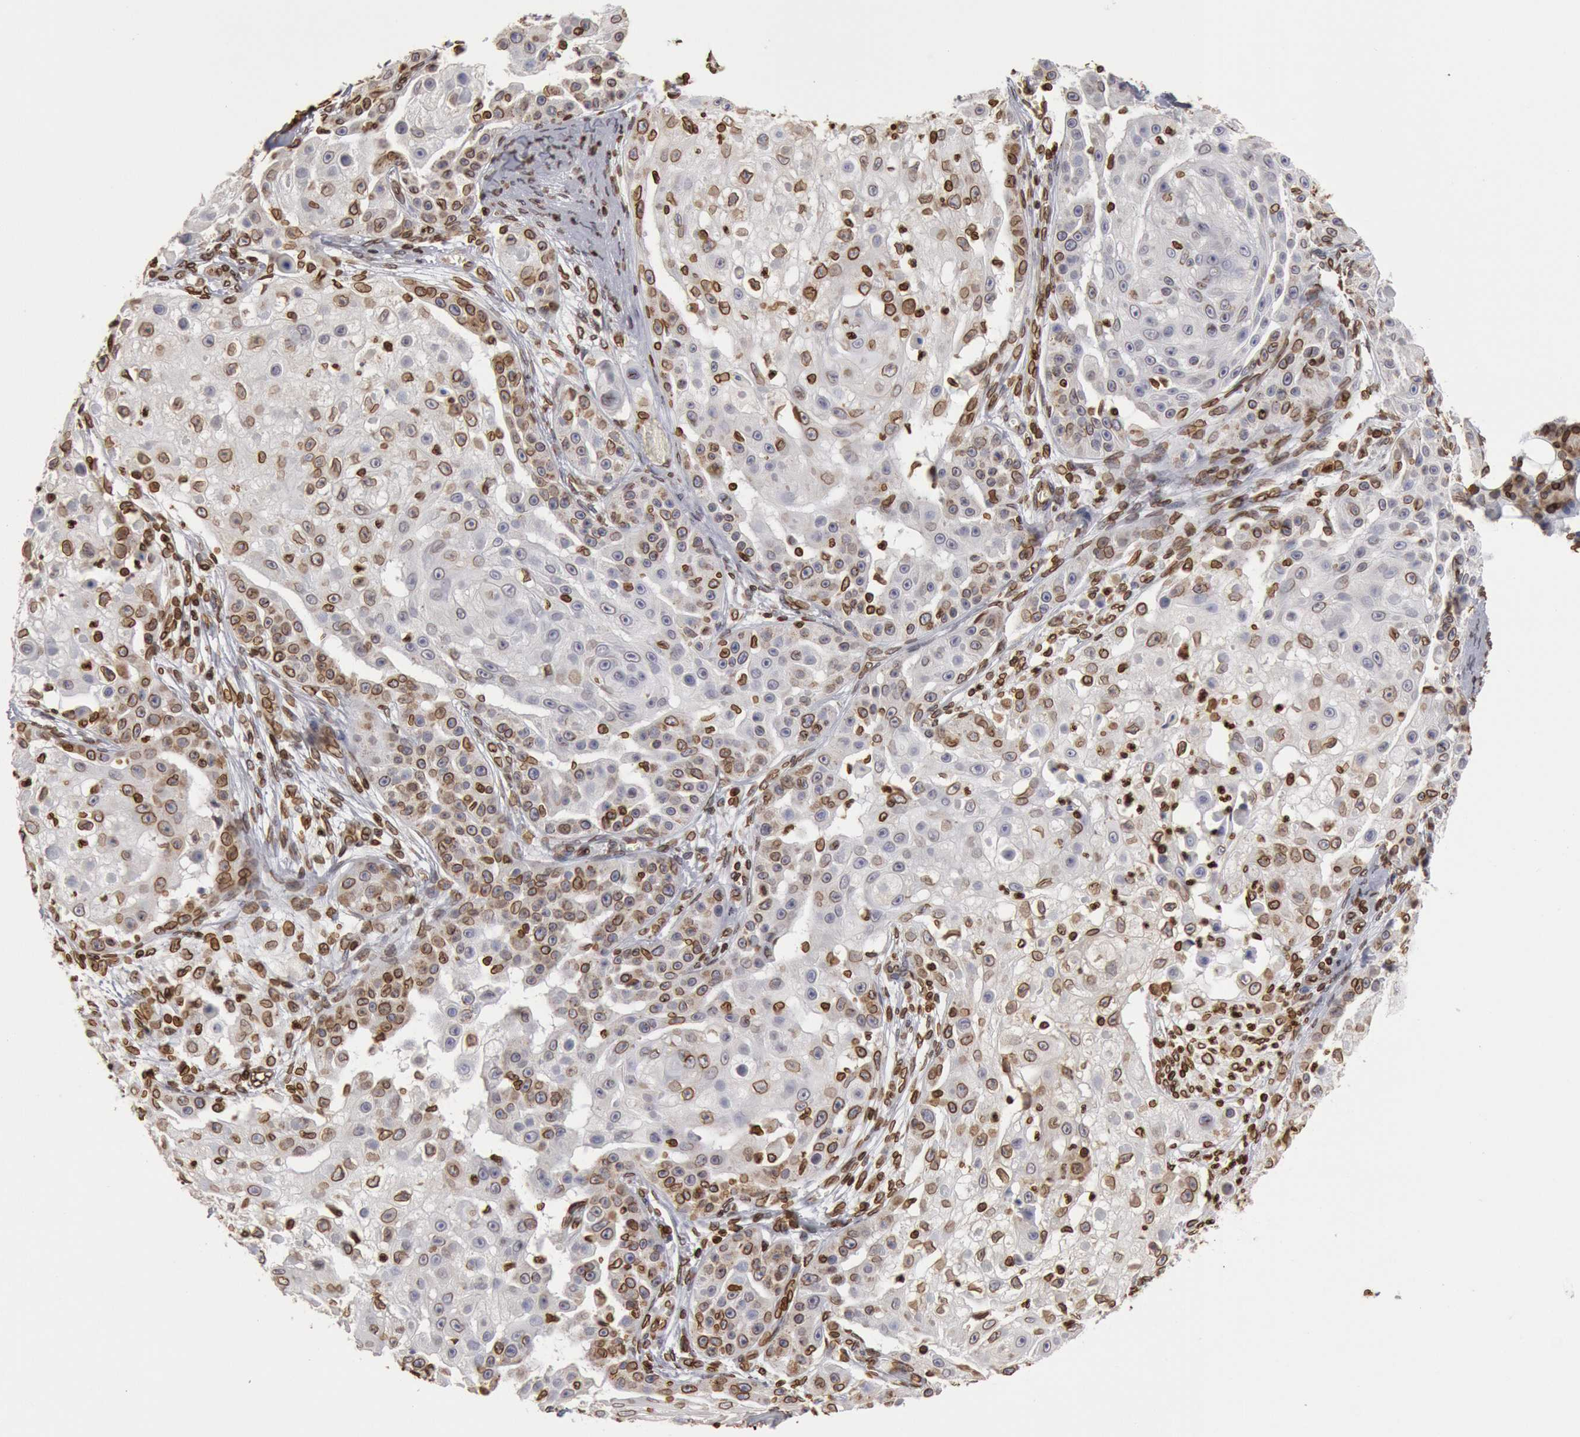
{"staining": {"intensity": "moderate", "quantity": "25%-75%", "location": "cytoplasmic/membranous,nuclear"}, "tissue": "skin cancer", "cell_type": "Tumor cells", "image_type": "cancer", "snomed": [{"axis": "morphology", "description": "Squamous cell carcinoma, NOS"}, {"axis": "topography", "description": "Skin"}], "caption": "An image of human skin cancer stained for a protein reveals moderate cytoplasmic/membranous and nuclear brown staining in tumor cells.", "gene": "SUN2", "patient": {"sex": "female", "age": 57}}